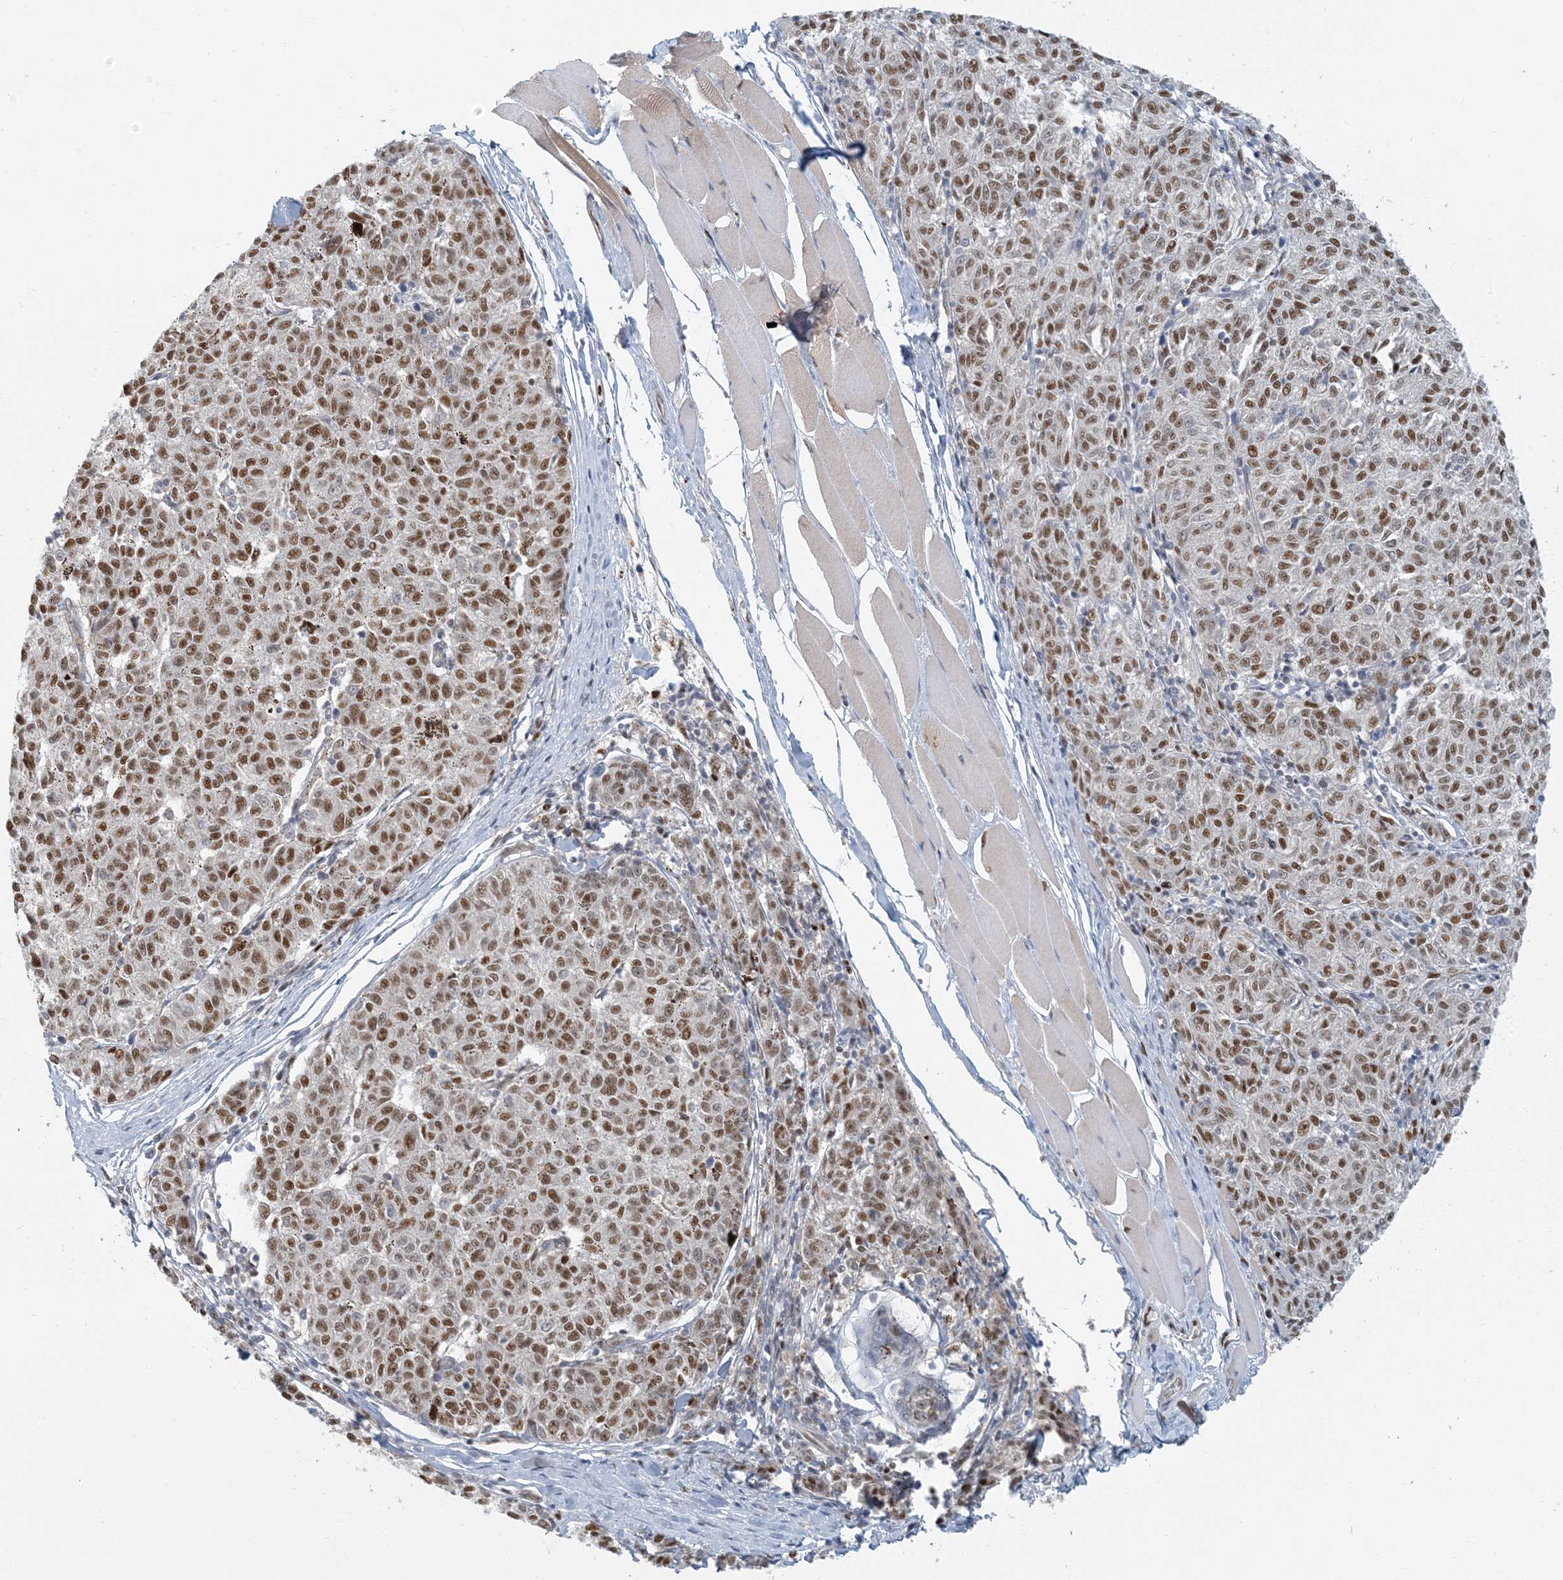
{"staining": {"intensity": "moderate", "quantity": ">75%", "location": "nuclear"}, "tissue": "melanoma", "cell_type": "Tumor cells", "image_type": "cancer", "snomed": [{"axis": "morphology", "description": "Malignant melanoma, NOS"}, {"axis": "topography", "description": "Skin"}], "caption": "There is medium levels of moderate nuclear staining in tumor cells of melanoma, as demonstrated by immunohistochemical staining (brown color).", "gene": "AK9", "patient": {"sex": "female", "age": 72}}